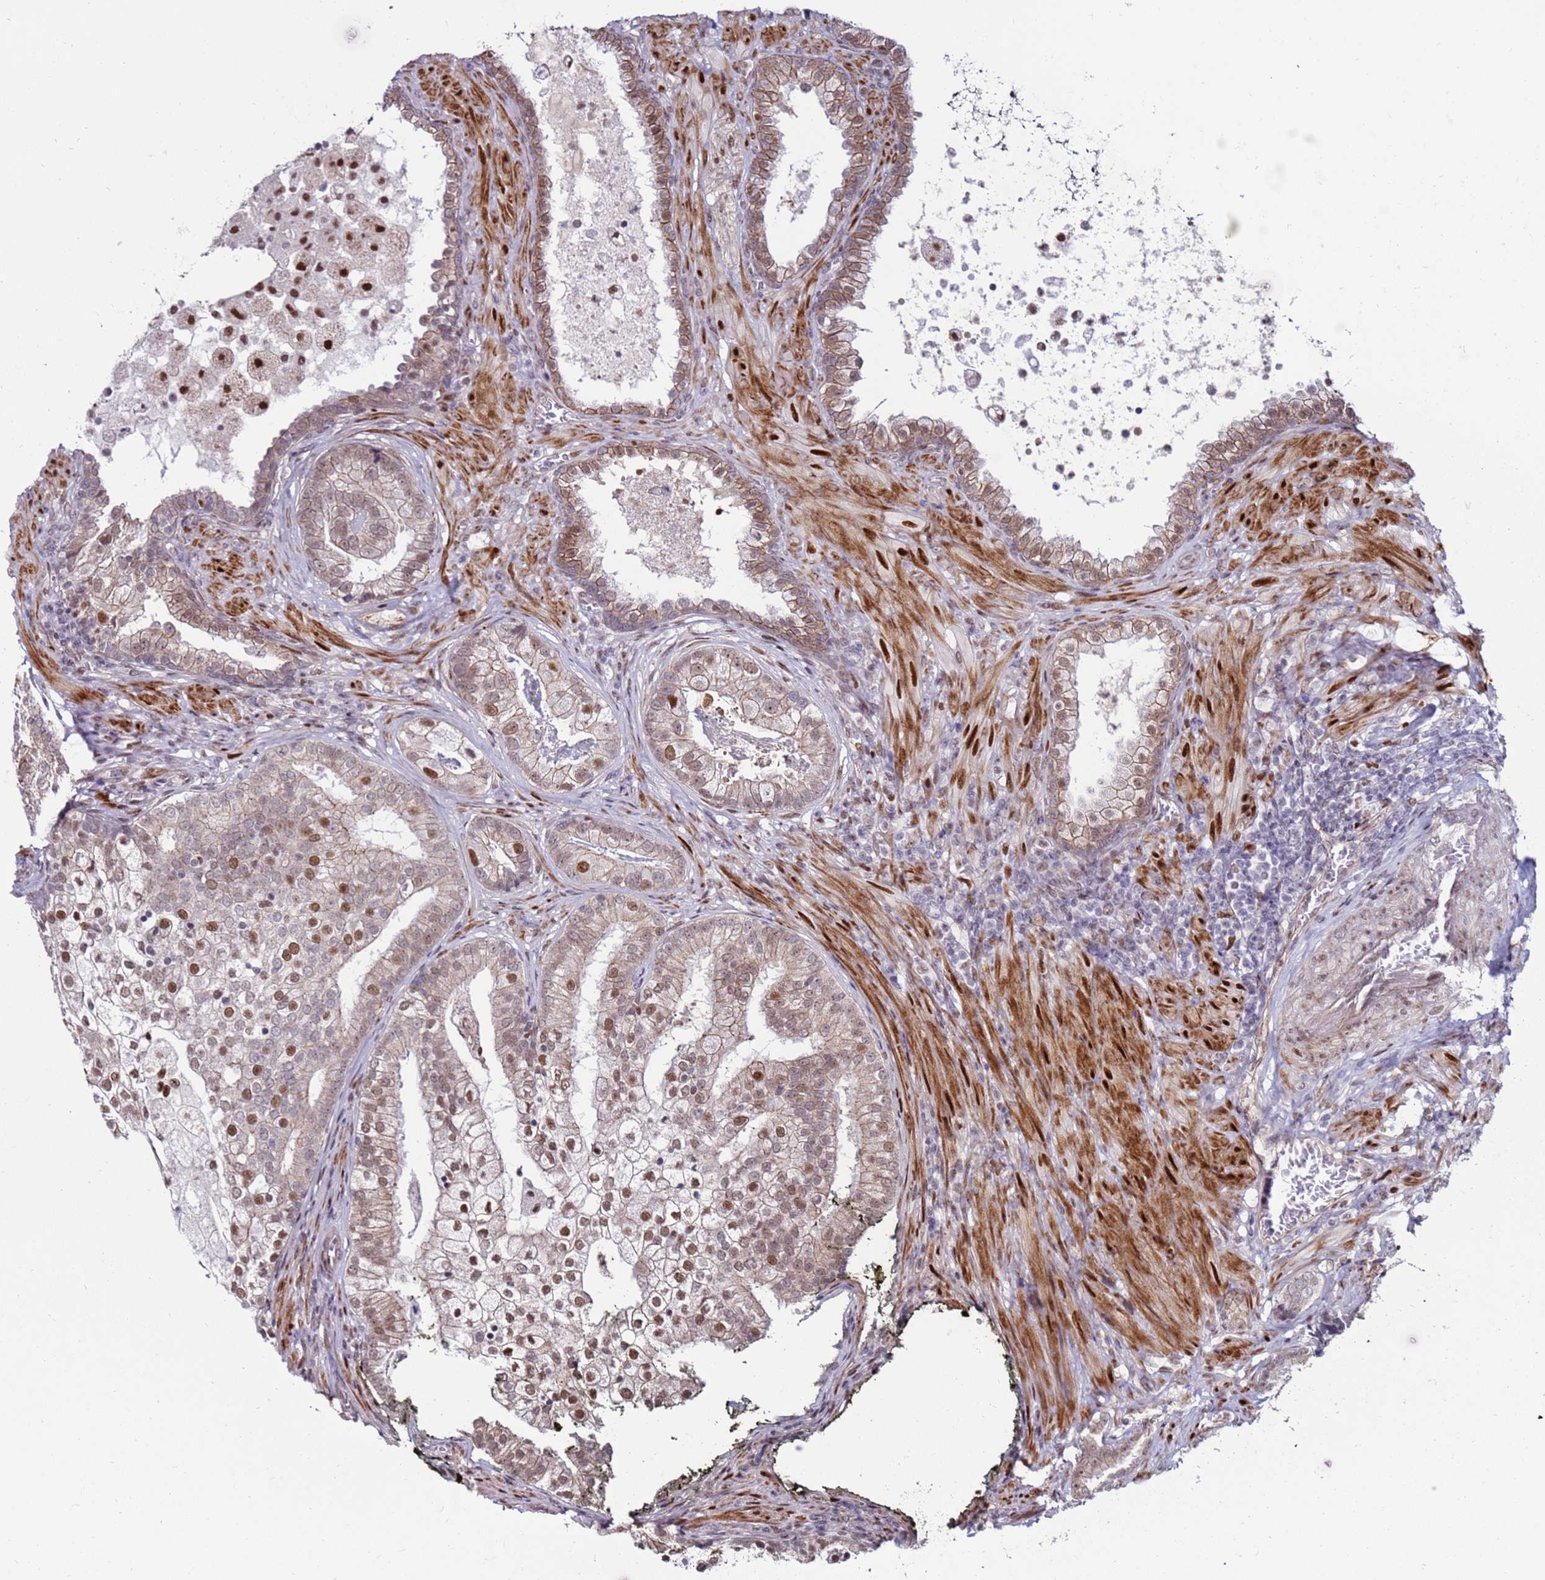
{"staining": {"intensity": "moderate", "quantity": ">75%", "location": "cytoplasmic/membranous,nuclear"}, "tissue": "prostate cancer", "cell_type": "Tumor cells", "image_type": "cancer", "snomed": [{"axis": "morphology", "description": "Adenocarcinoma, High grade"}, {"axis": "topography", "description": "Prostate"}], "caption": "A brown stain highlights moderate cytoplasmic/membranous and nuclear staining of a protein in adenocarcinoma (high-grade) (prostate) tumor cells.", "gene": "KPNA4", "patient": {"sex": "male", "age": 55}}